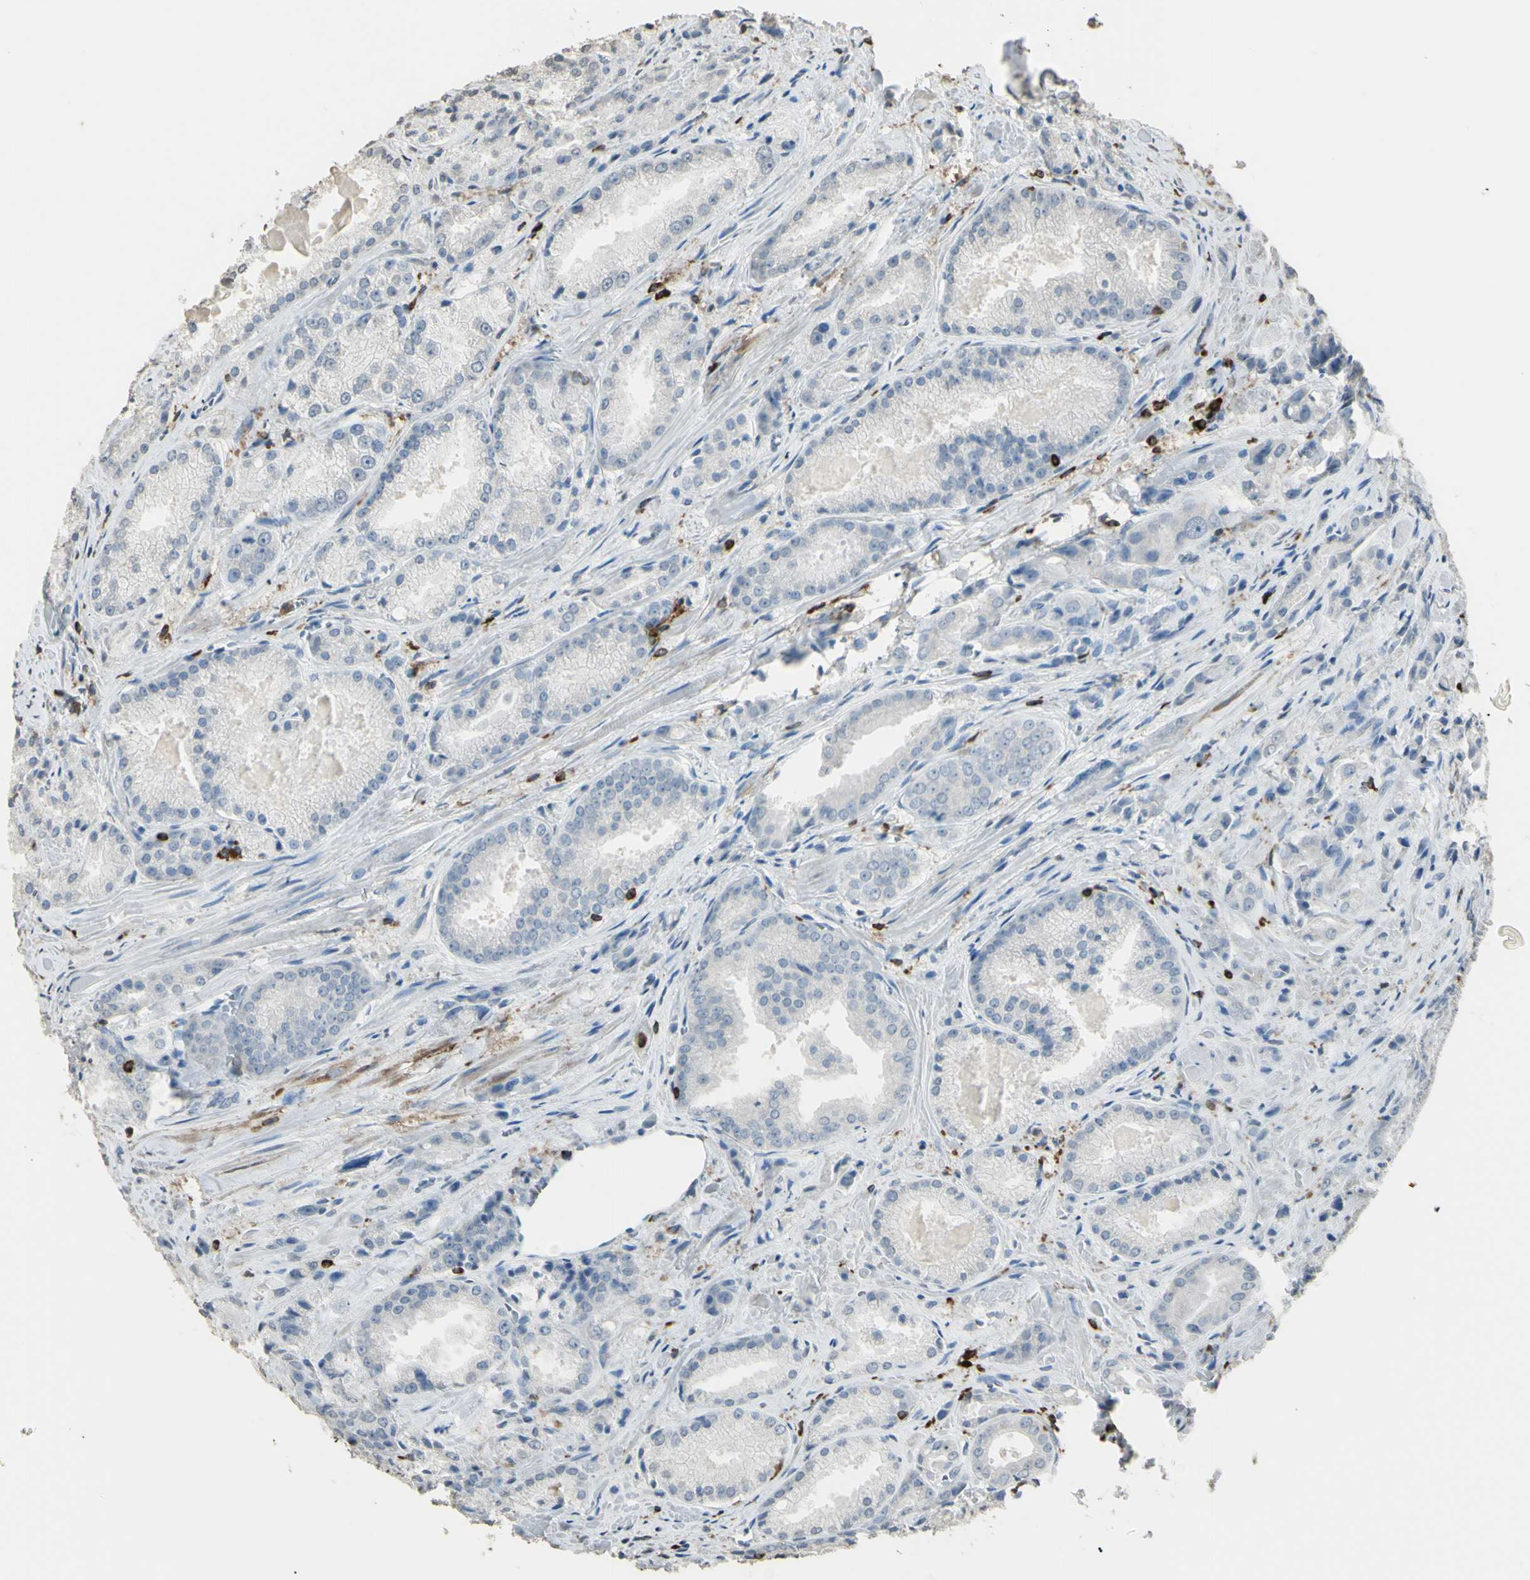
{"staining": {"intensity": "negative", "quantity": "none", "location": "none"}, "tissue": "prostate cancer", "cell_type": "Tumor cells", "image_type": "cancer", "snomed": [{"axis": "morphology", "description": "Adenocarcinoma, Low grade"}, {"axis": "topography", "description": "Prostate"}], "caption": "IHC photomicrograph of neoplastic tissue: prostate adenocarcinoma (low-grade) stained with DAB exhibits no significant protein expression in tumor cells.", "gene": "PSTPIP1", "patient": {"sex": "male", "age": 69}}